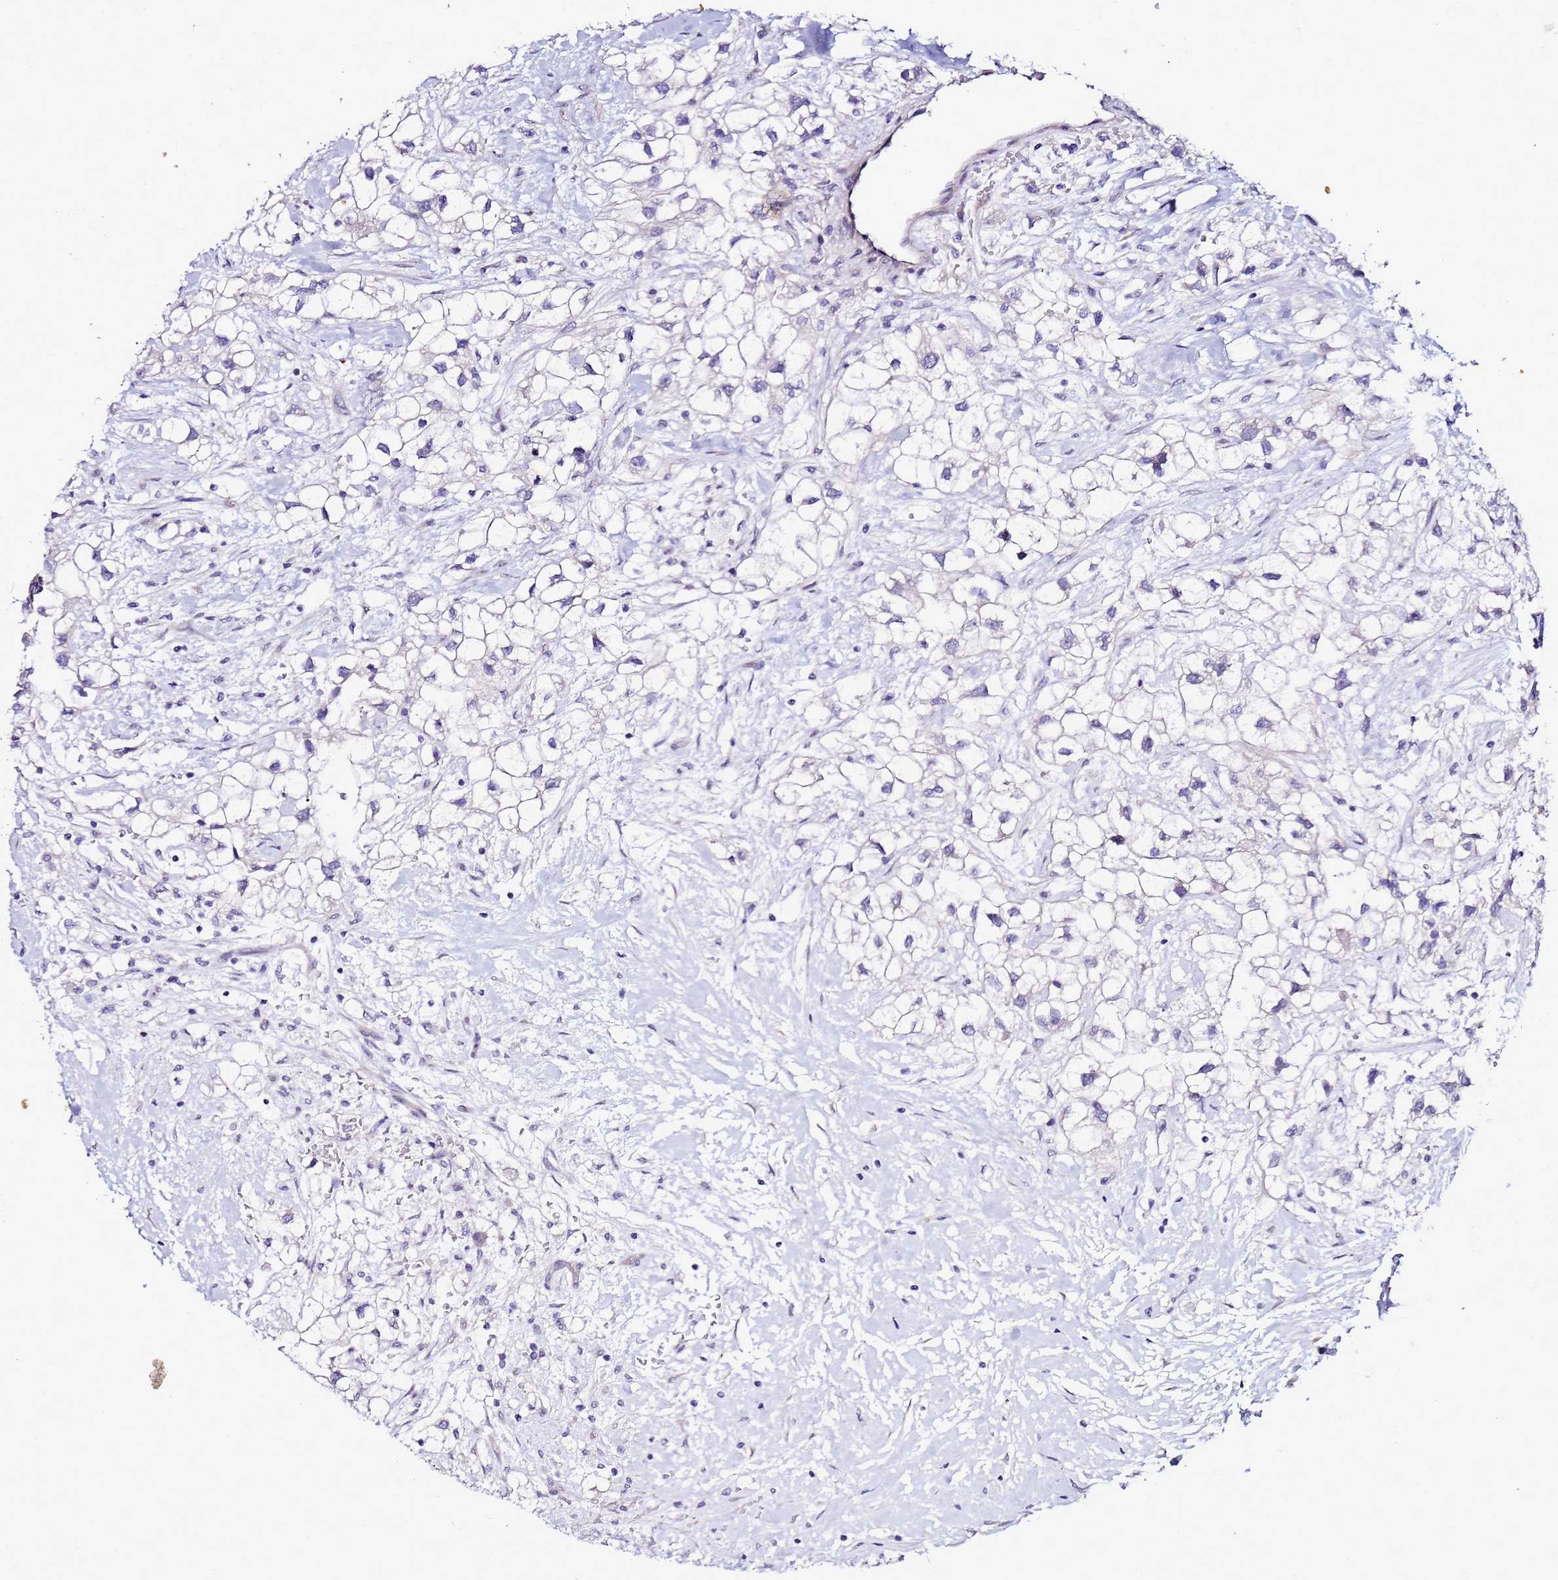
{"staining": {"intensity": "negative", "quantity": "none", "location": "none"}, "tissue": "renal cancer", "cell_type": "Tumor cells", "image_type": "cancer", "snomed": [{"axis": "morphology", "description": "Adenocarcinoma, NOS"}, {"axis": "topography", "description": "Kidney"}], "caption": "Adenocarcinoma (renal) was stained to show a protein in brown. There is no significant expression in tumor cells.", "gene": "FAM166B", "patient": {"sex": "male", "age": 59}}